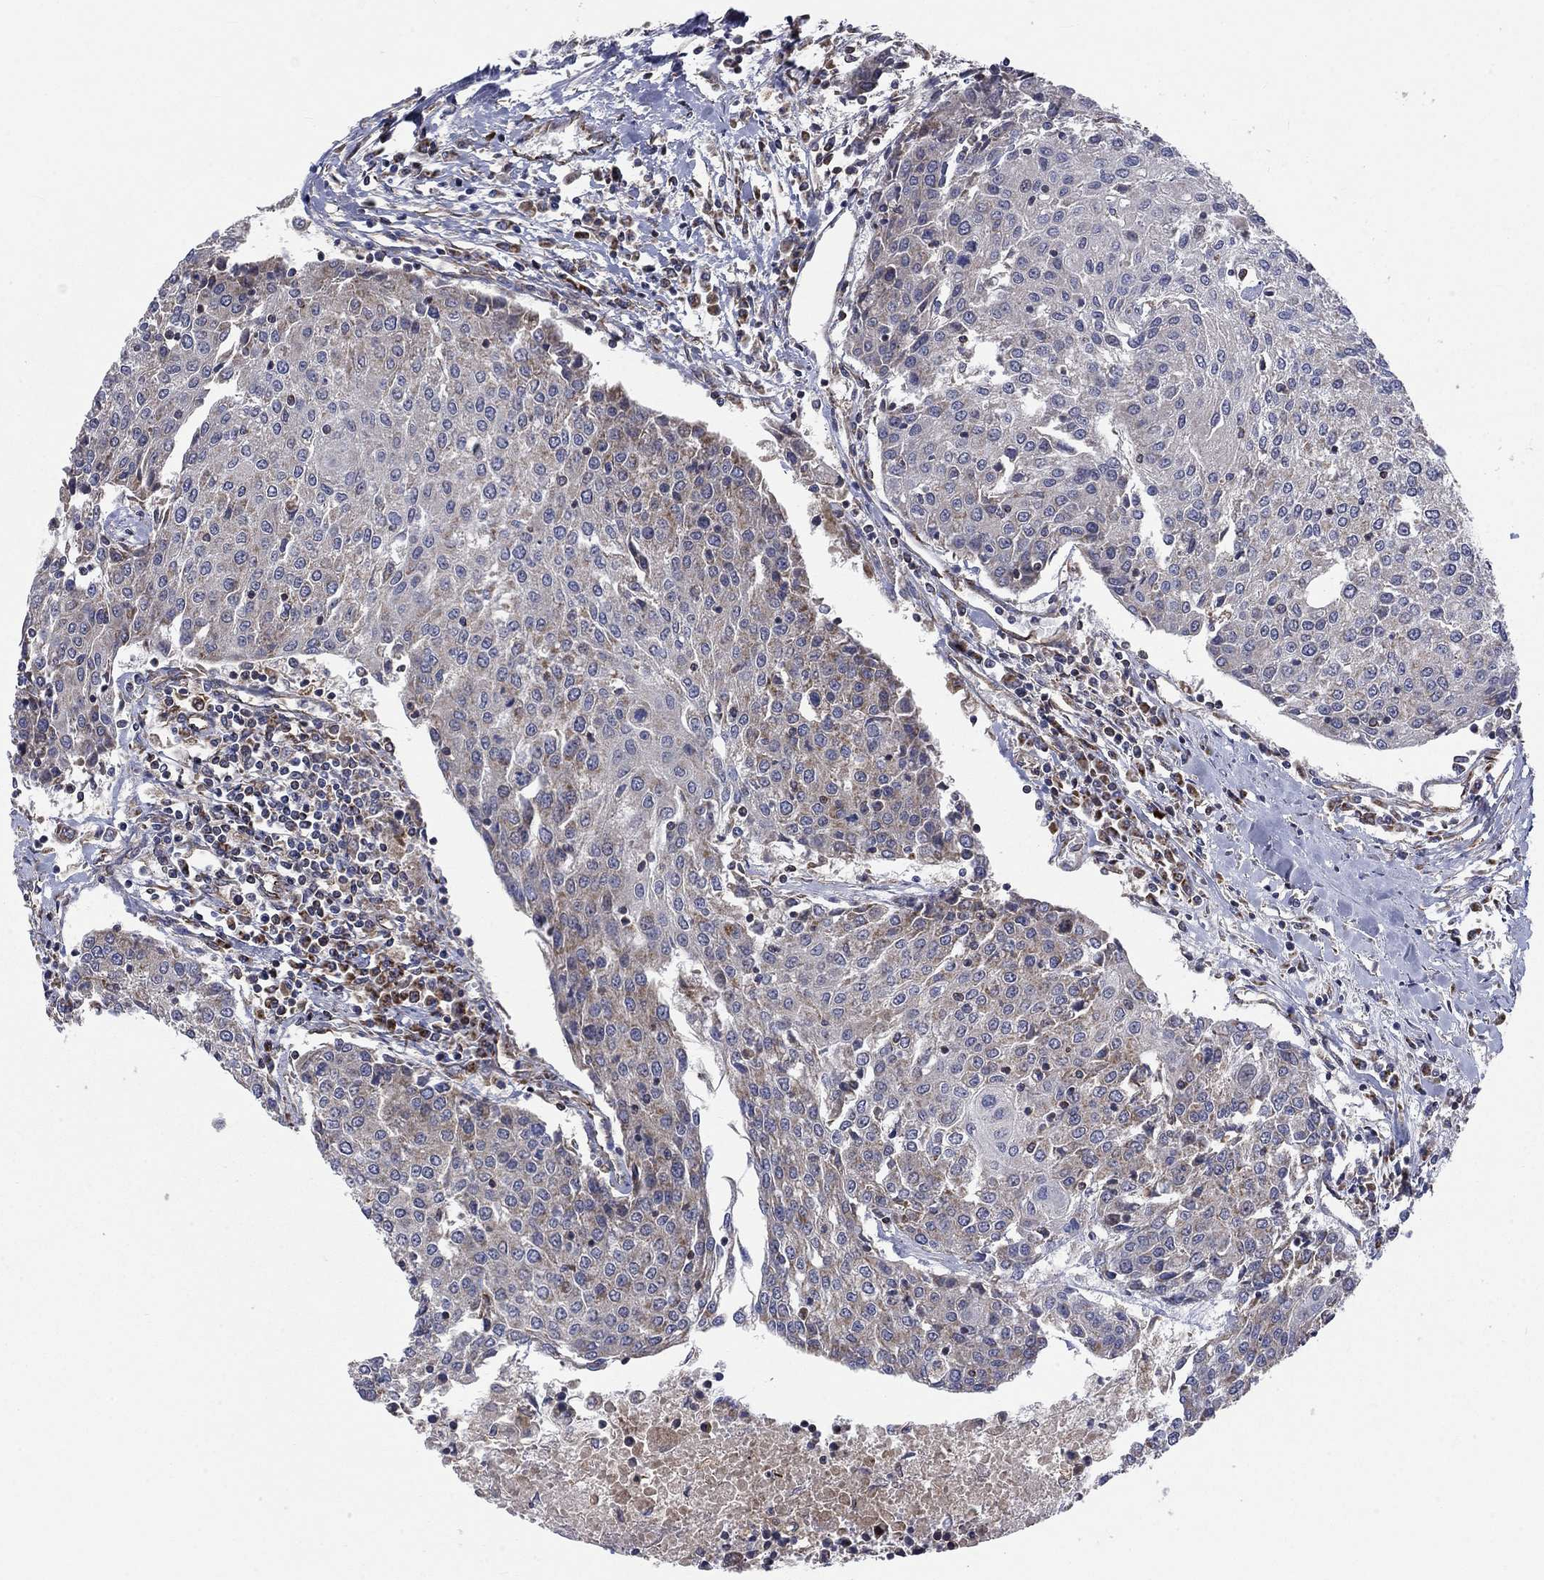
{"staining": {"intensity": "weak", "quantity": "25%-75%", "location": "cytoplasmic/membranous"}, "tissue": "urothelial cancer", "cell_type": "Tumor cells", "image_type": "cancer", "snomed": [{"axis": "morphology", "description": "Urothelial carcinoma, High grade"}, {"axis": "topography", "description": "Urinary bladder"}], "caption": "Tumor cells reveal low levels of weak cytoplasmic/membranous staining in approximately 25%-75% of cells in high-grade urothelial carcinoma. The staining was performed using DAB (3,3'-diaminobenzidine), with brown indicating positive protein expression. Nuclei are stained blue with hematoxylin.", "gene": "NDUFC1", "patient": {"sex": "female", "age": 85}}